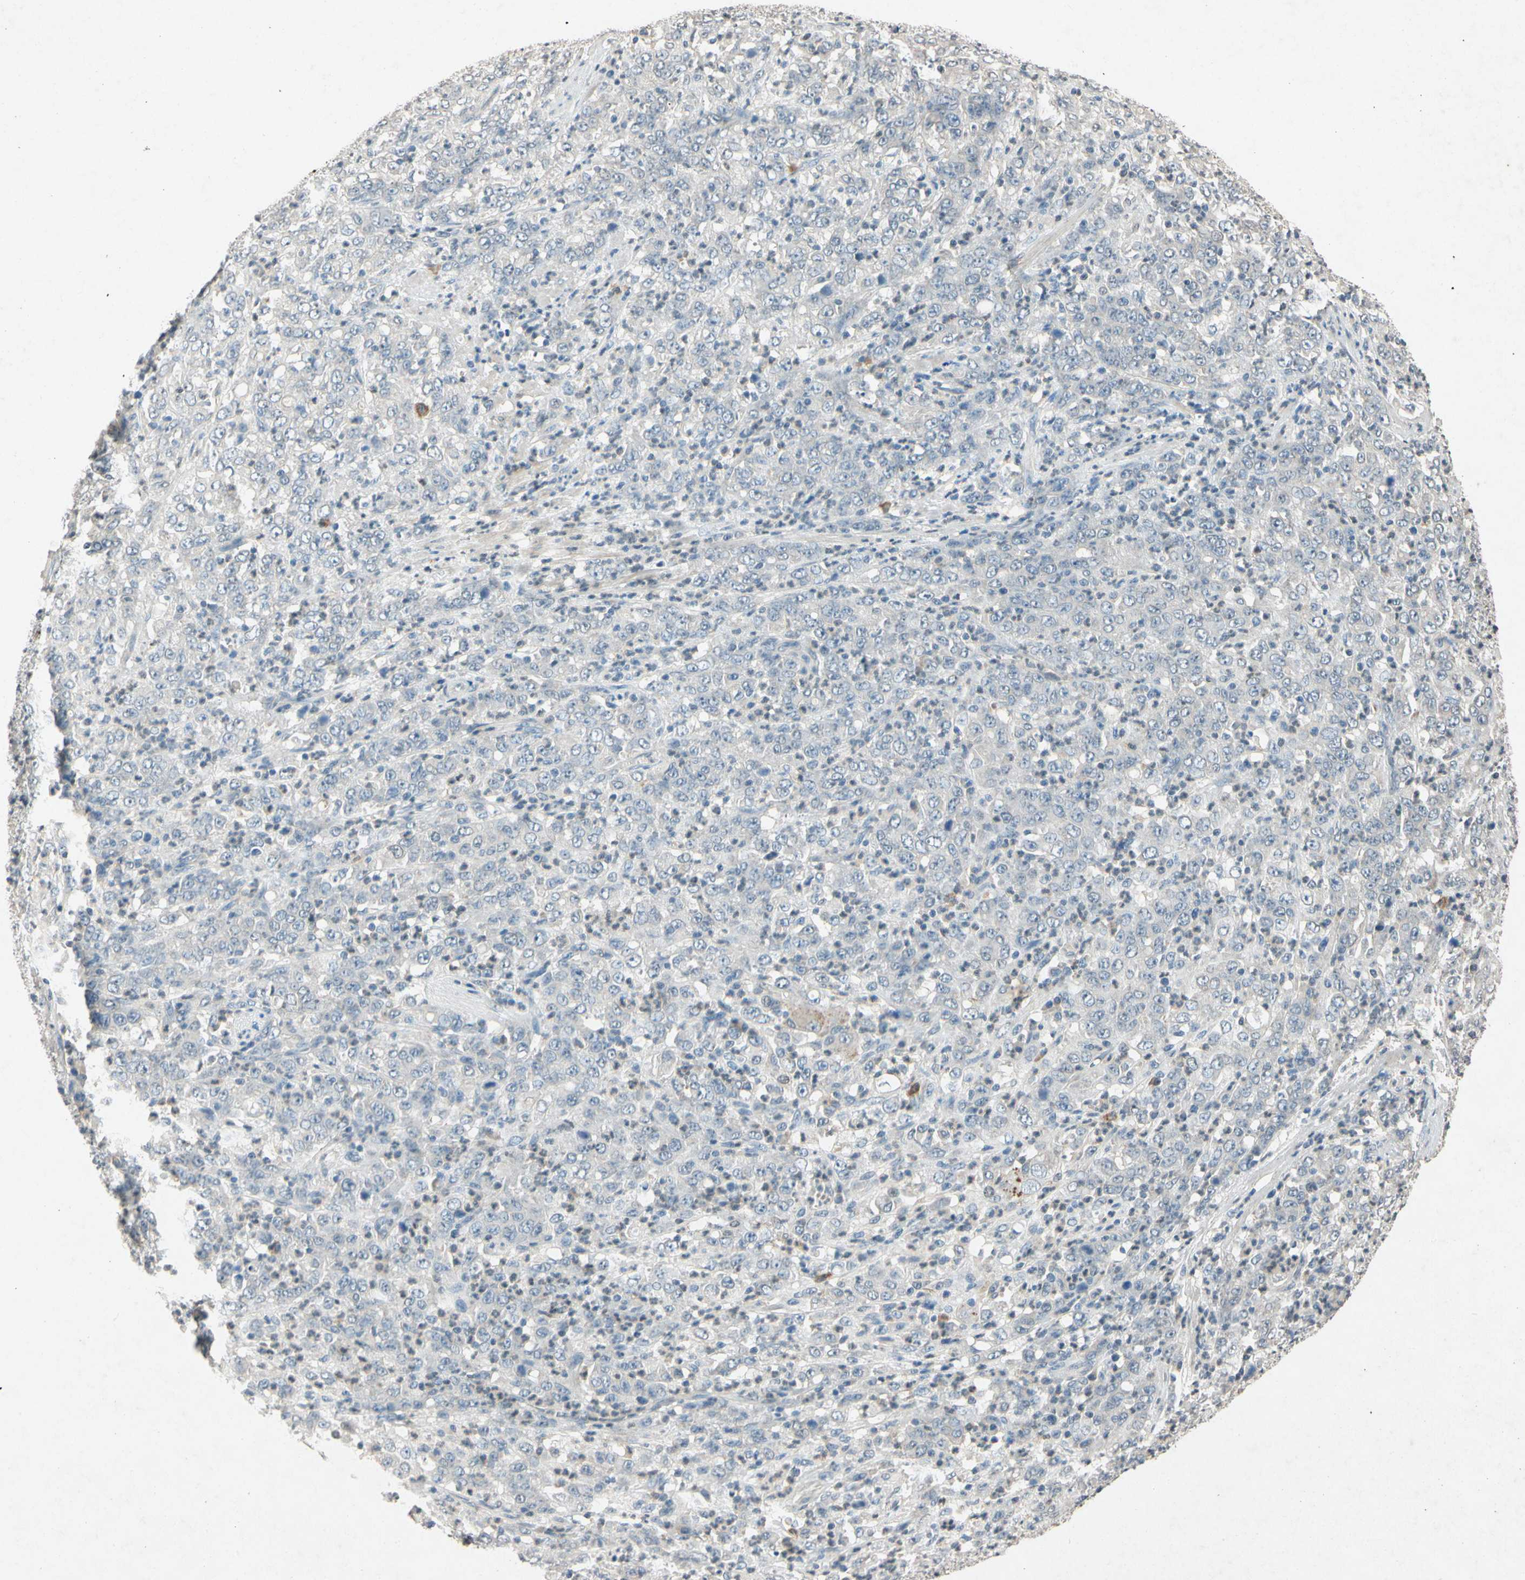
{"staining": {"intensity": "negative", "quantity": "none", "location": "none"}, "tissue": "stomach cancer", "cell_type": "Tumor cells", "image_type": "cancer", "snomed": [{"axis": "morphology", "description": "Adenocarcinoma, NOS"}, {"axis": "topography", "description": "Stomach, lower"}], "caption": "Photomicrograph shows no protein expression in tumor cells of stomach adenocarcinoma tissue.", "gene": "HSPA1B", "patient": {"sex": "female", "age": 71}}